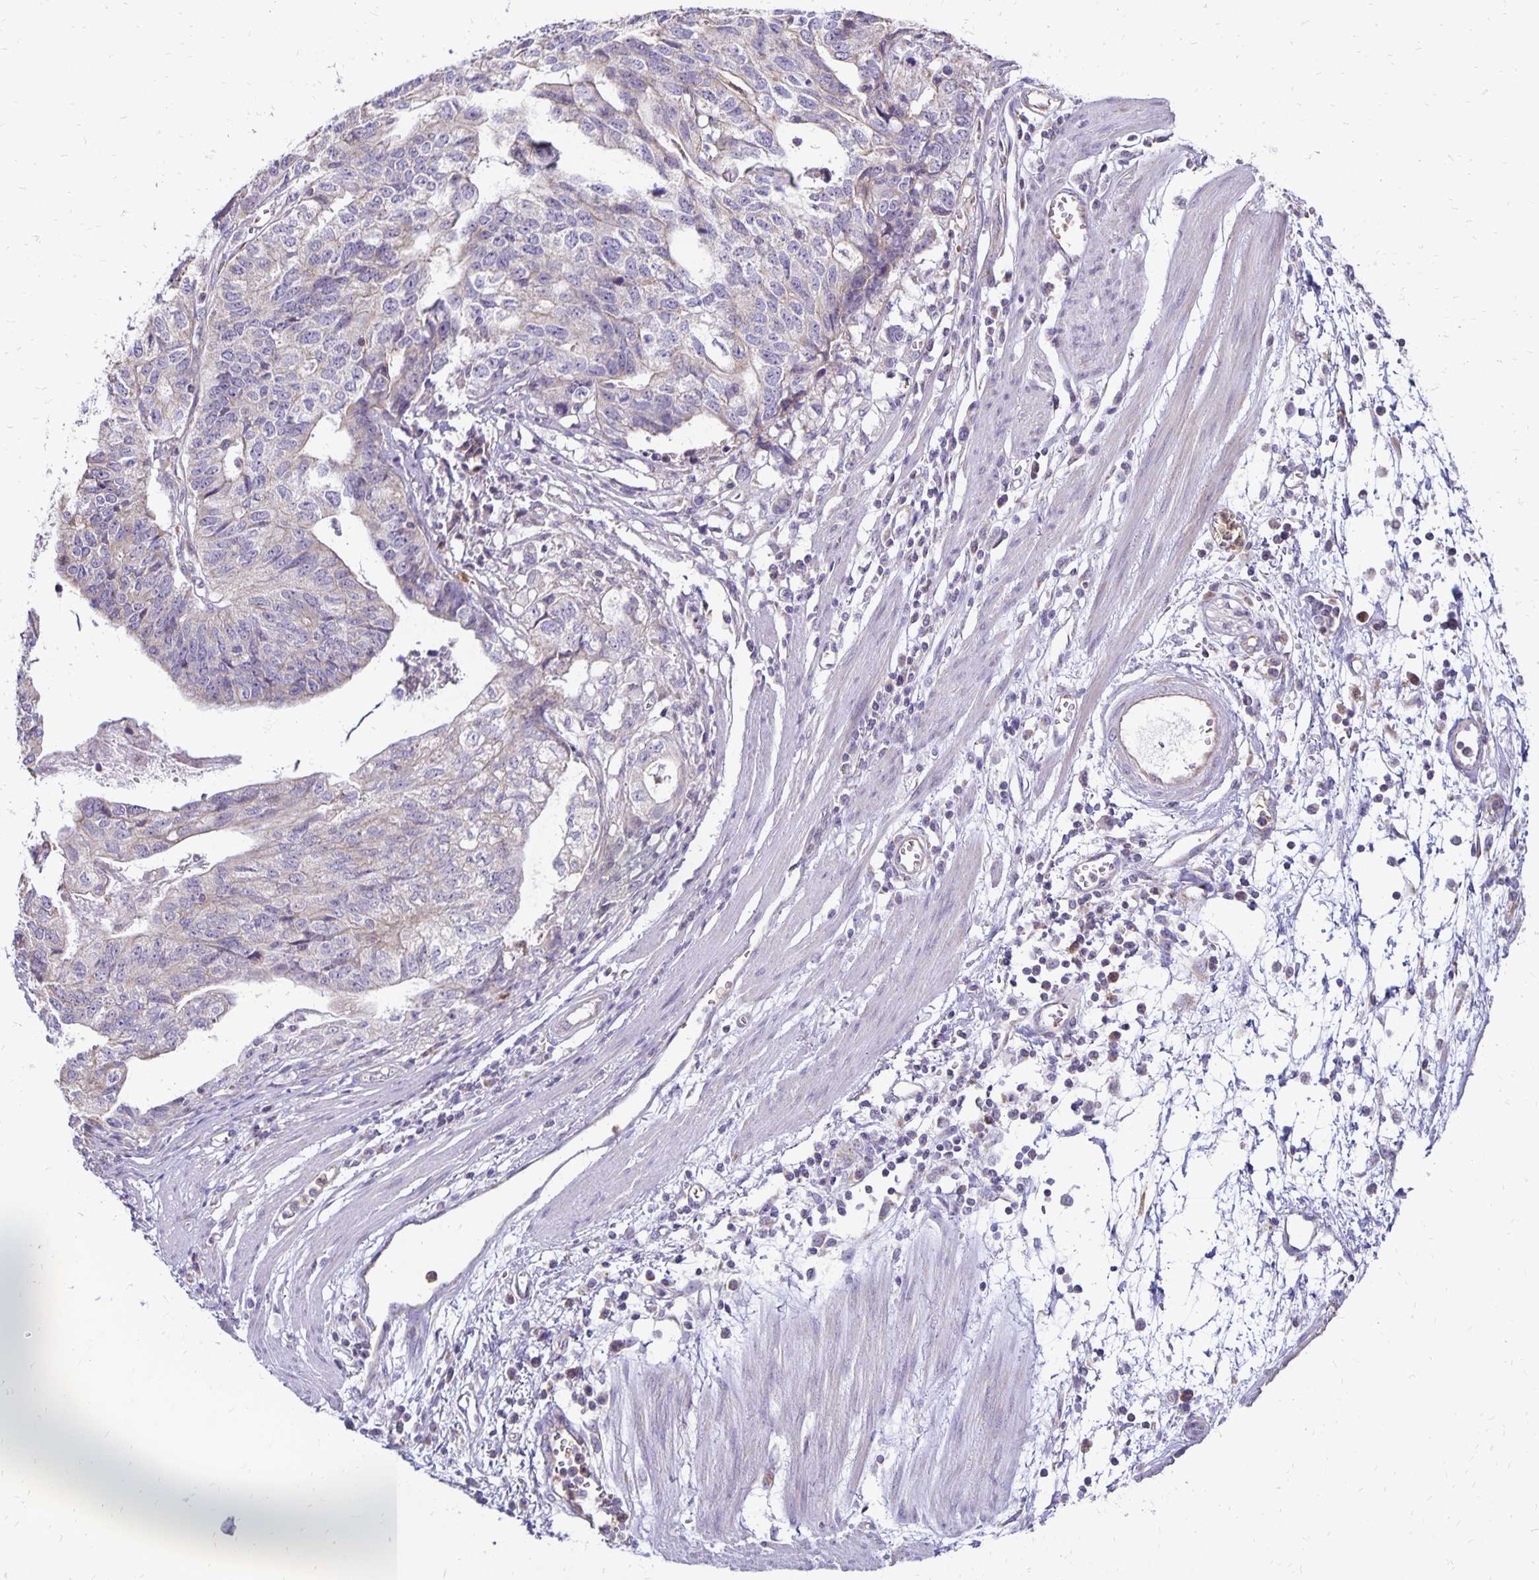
{"staining": {"intensity": "negative", "quantity": "none", "location": "none"}, "tissue": "stomach cancer", "cell_type": "Tumor cells", "image_type": "cancer", "snomed": [{"axis": "morphology", "description": "Adenocarcinoma, NOS"}, {"axis": "topography", "description": "Stomach, upper"}], "caption": "Protein analysis of stomach adenocarcinoma reveals no significant positivity in tumor cells.", "gene": "FN3K", "patient": {"sex": "female", "age": 67}}